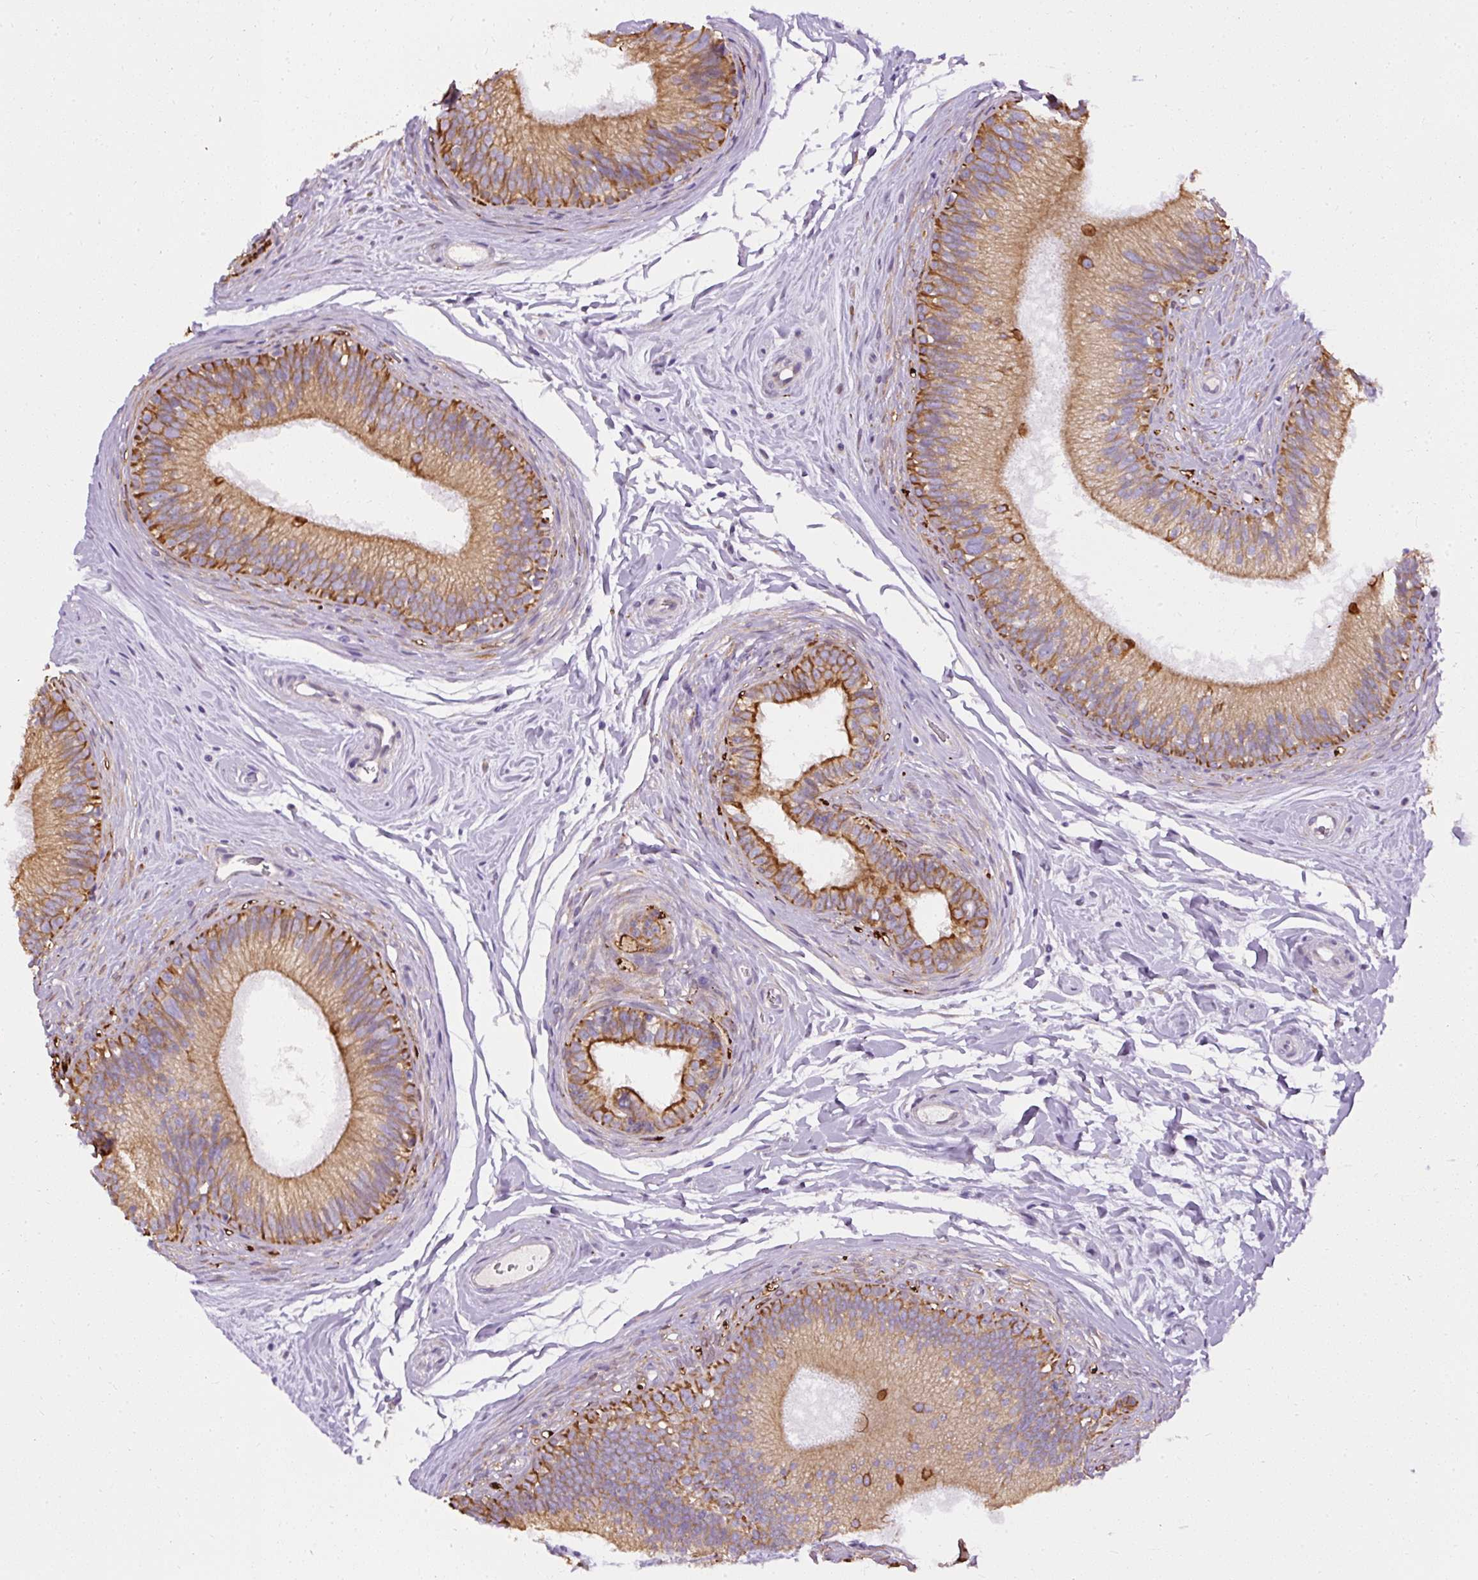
{"staining": {"intensity": "moderate", "quantity": ">75%", "location": "cytoplasmic/membranous"}, "tissue": "epididymis", "cell_type": "Glandular cells", "image_type": "normal", "snomed": [{"axis": "morphology", "description": "Normal tissue, NOS"}, {"axis": "topography", "description": "Epididymis"}], "caption": "DAB immunohistochemical staining of unremarkable human epididymis exhibits moderate cytoplasmic/membranous protein expression in about >75% of glandular cells.", "gene": "FAM149A", "patient": {"sex": "male", "age": 33}}